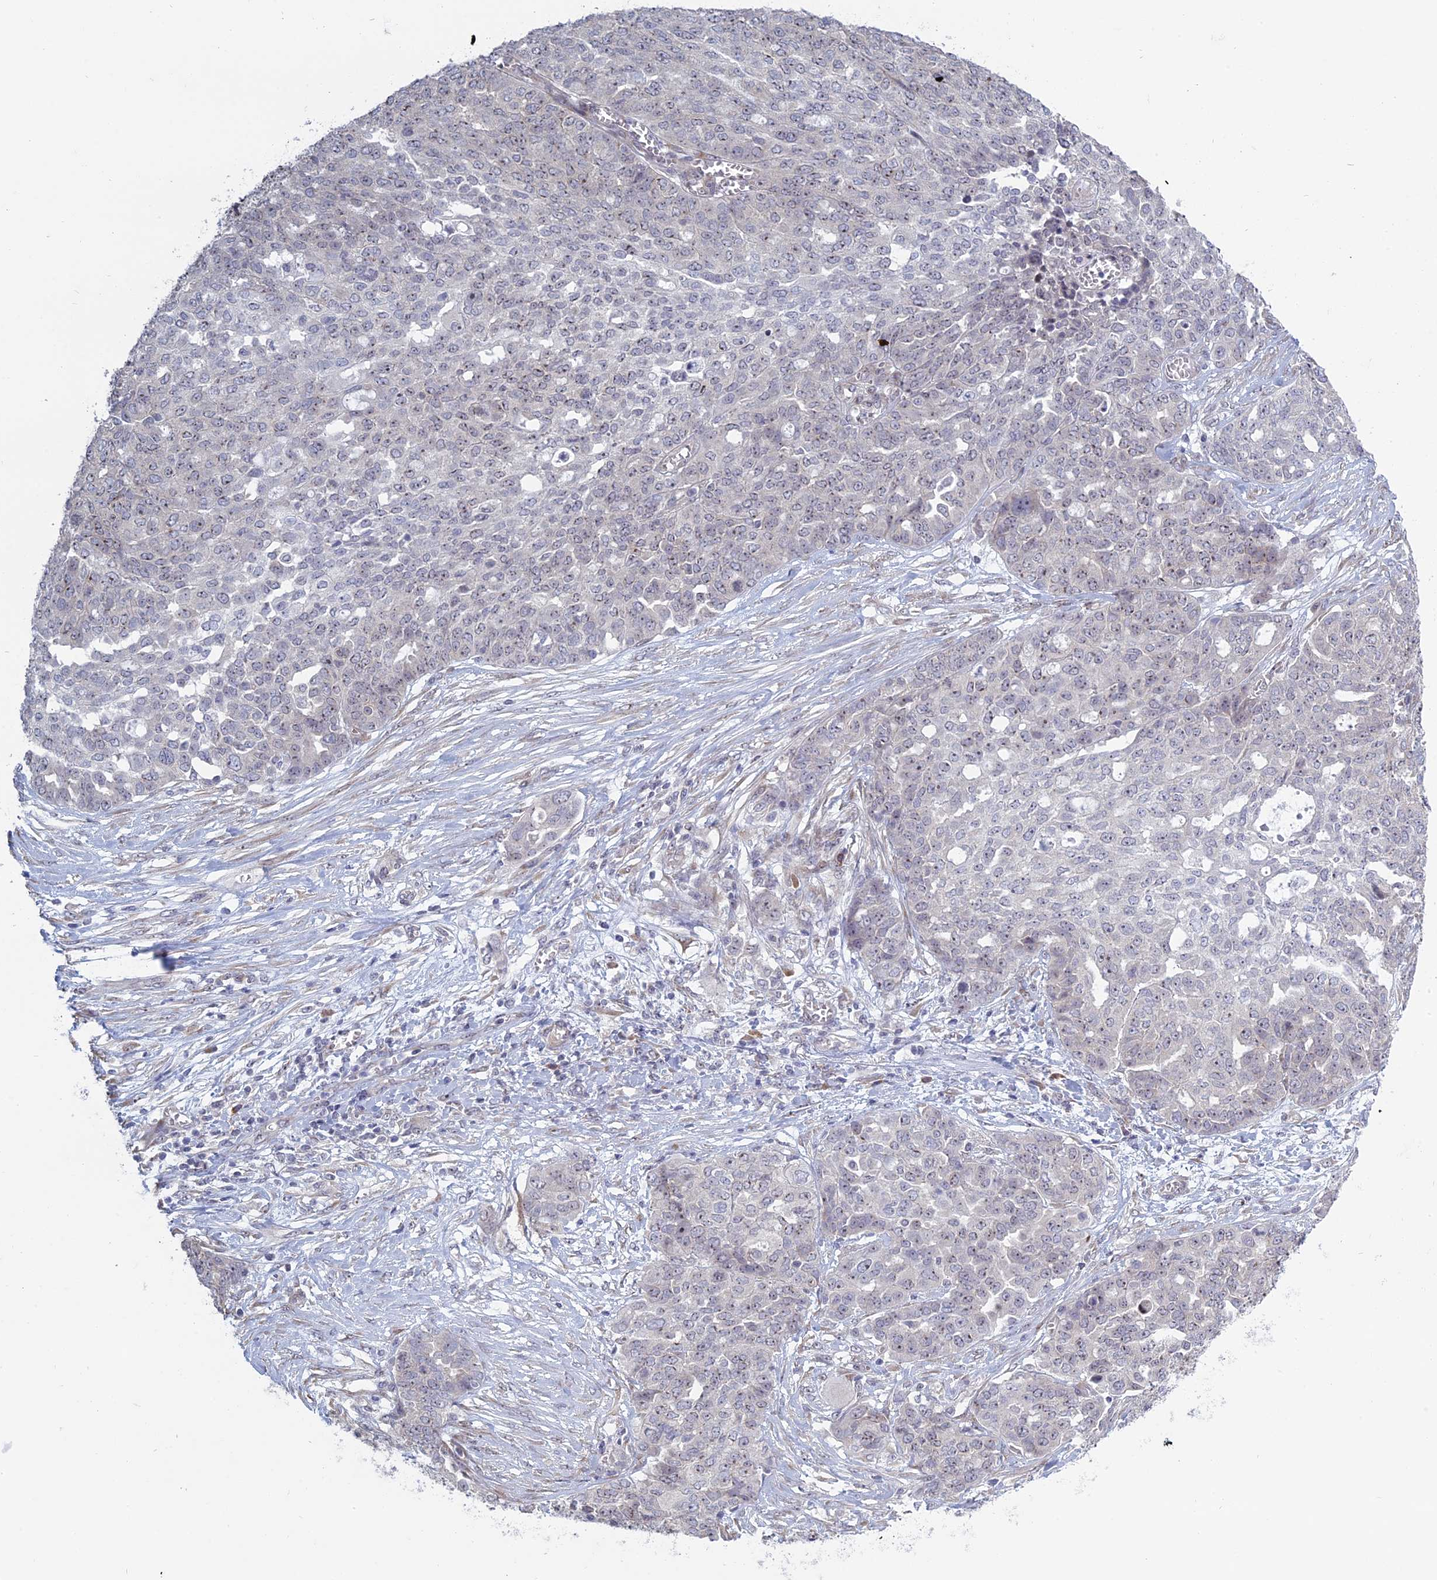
{"staining": {"intensity": "negative", "quantity": "none", "location": "none"}, "tissue": "ovarian cancer", "cell_type": "Tumor cells", "image_type": "cancer", "snomed": [{"axis": "morphology", "description": "Cystadenocarcinoma, serous, NOS"}, {"axis": "topography", "description": "Soft tissue"}, {"axis": "topography", "description": "Ovary"}], "caption": "Ovarian serous cystadenocarcinoma was stained to show a protein in brown. There is no significant staining in tumor cells.", "gene": "RPS19BP1", "patient": {"sex": "female", "age": 57}}